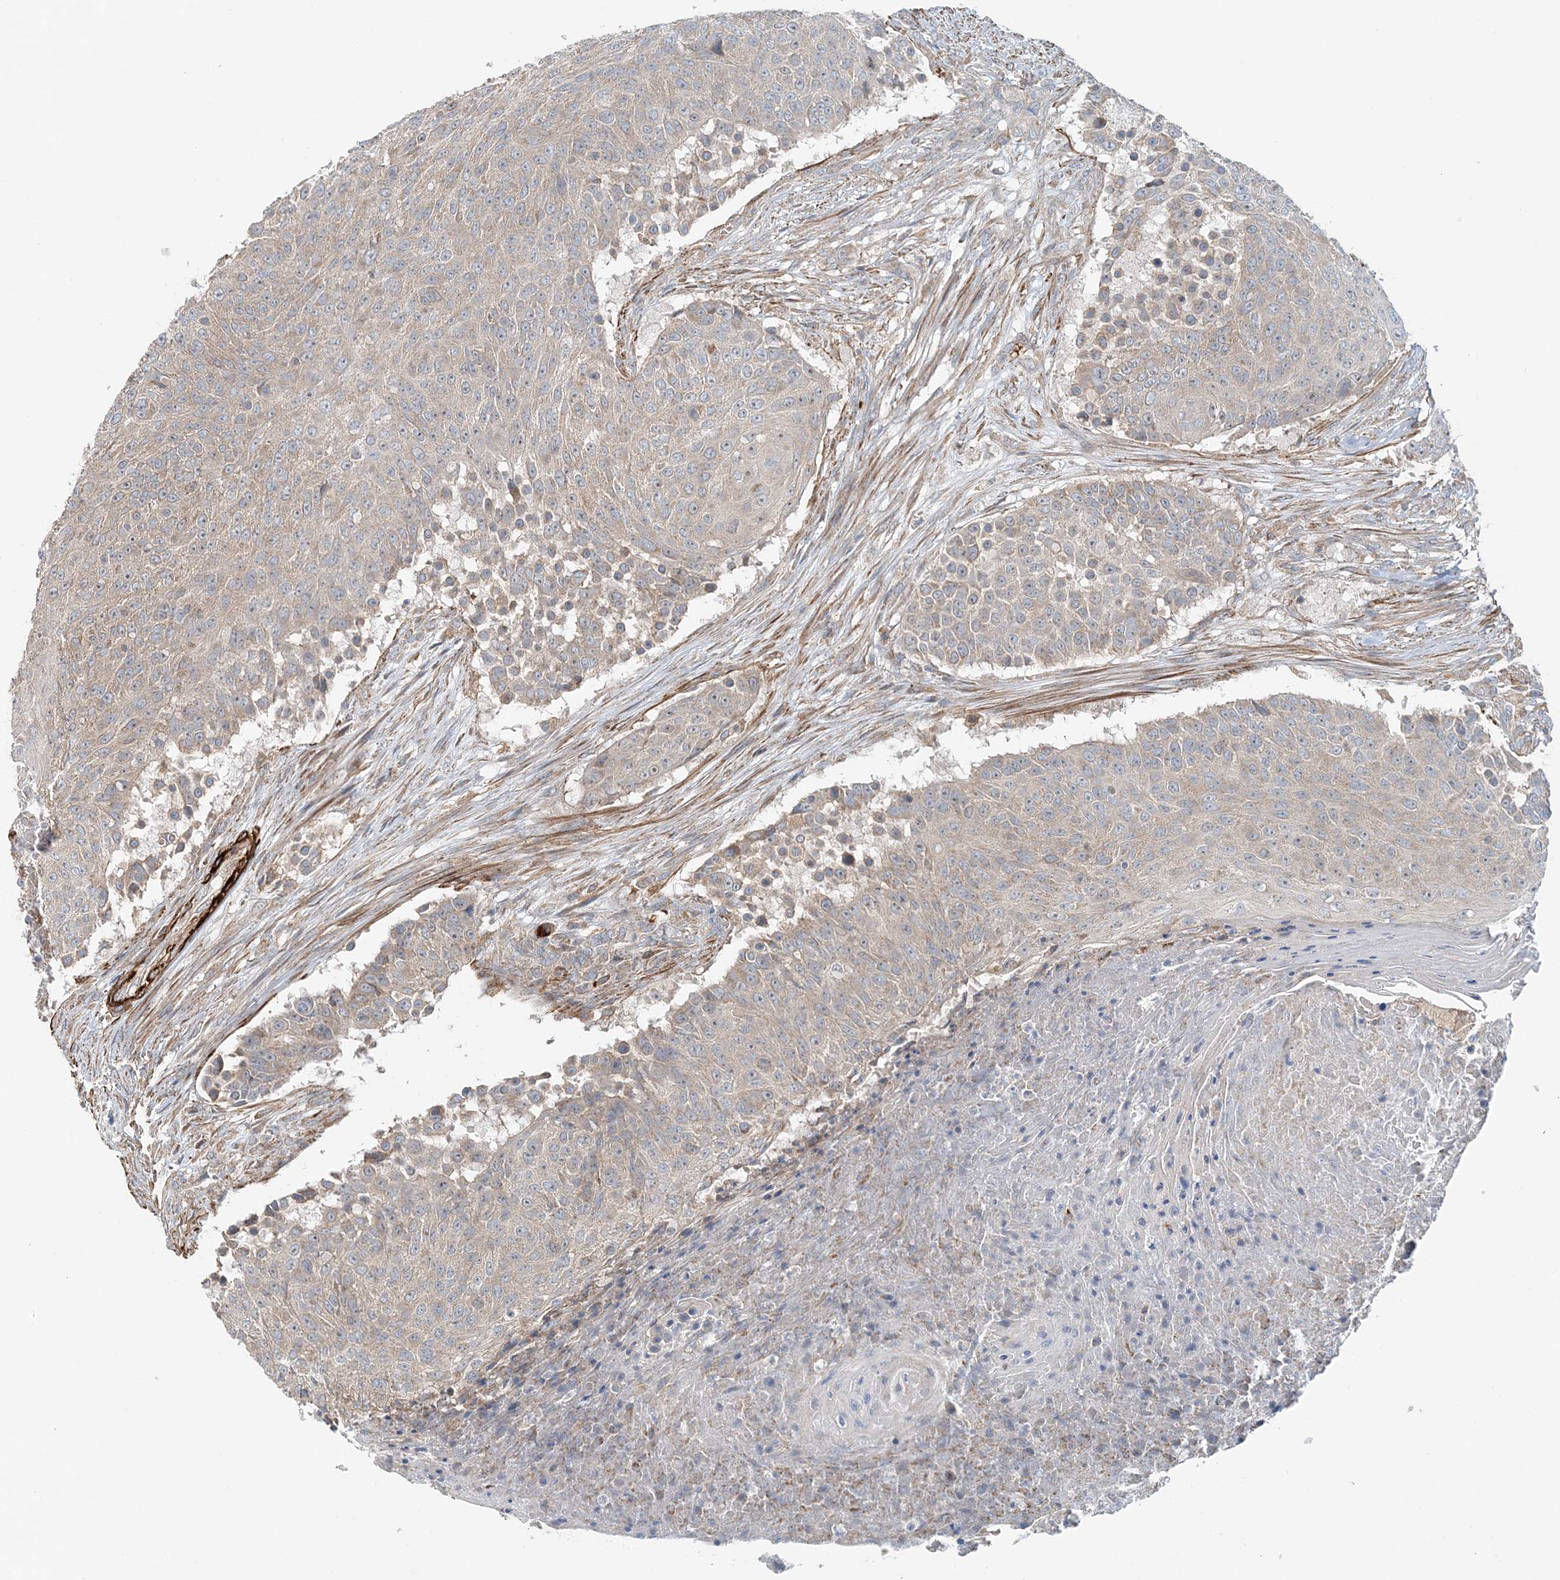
{"staining": {"intensity": "weak", "quantity": "25%-75%", "location": "cytoplasmic/membranous"}, "tissue": "urothelial cancer", "cell_type": "Tumor cells", "image_type": "cancer", "snomed": [{"axis": "morphology", "description": "Urothelial carcinoma, High grade"}, {"axis": "topography", "description": "Urinary bladder"}], "caption": "Protein staining by immunohistochemistry (IHC) exhibits weak cytoplasmic/membranous staining in approximately 25%-75% of tumor cells in high-grade urothelial carcinoma. The staining was performed using DAB (3,3'-diaminobenzidine) to visualize the protein expression in brown, while the nuclei were stained in blue with hematoxylin (Magnification: 20x).", "gene": "TTI1", "patient": {"sex": "female", "age": 63}}